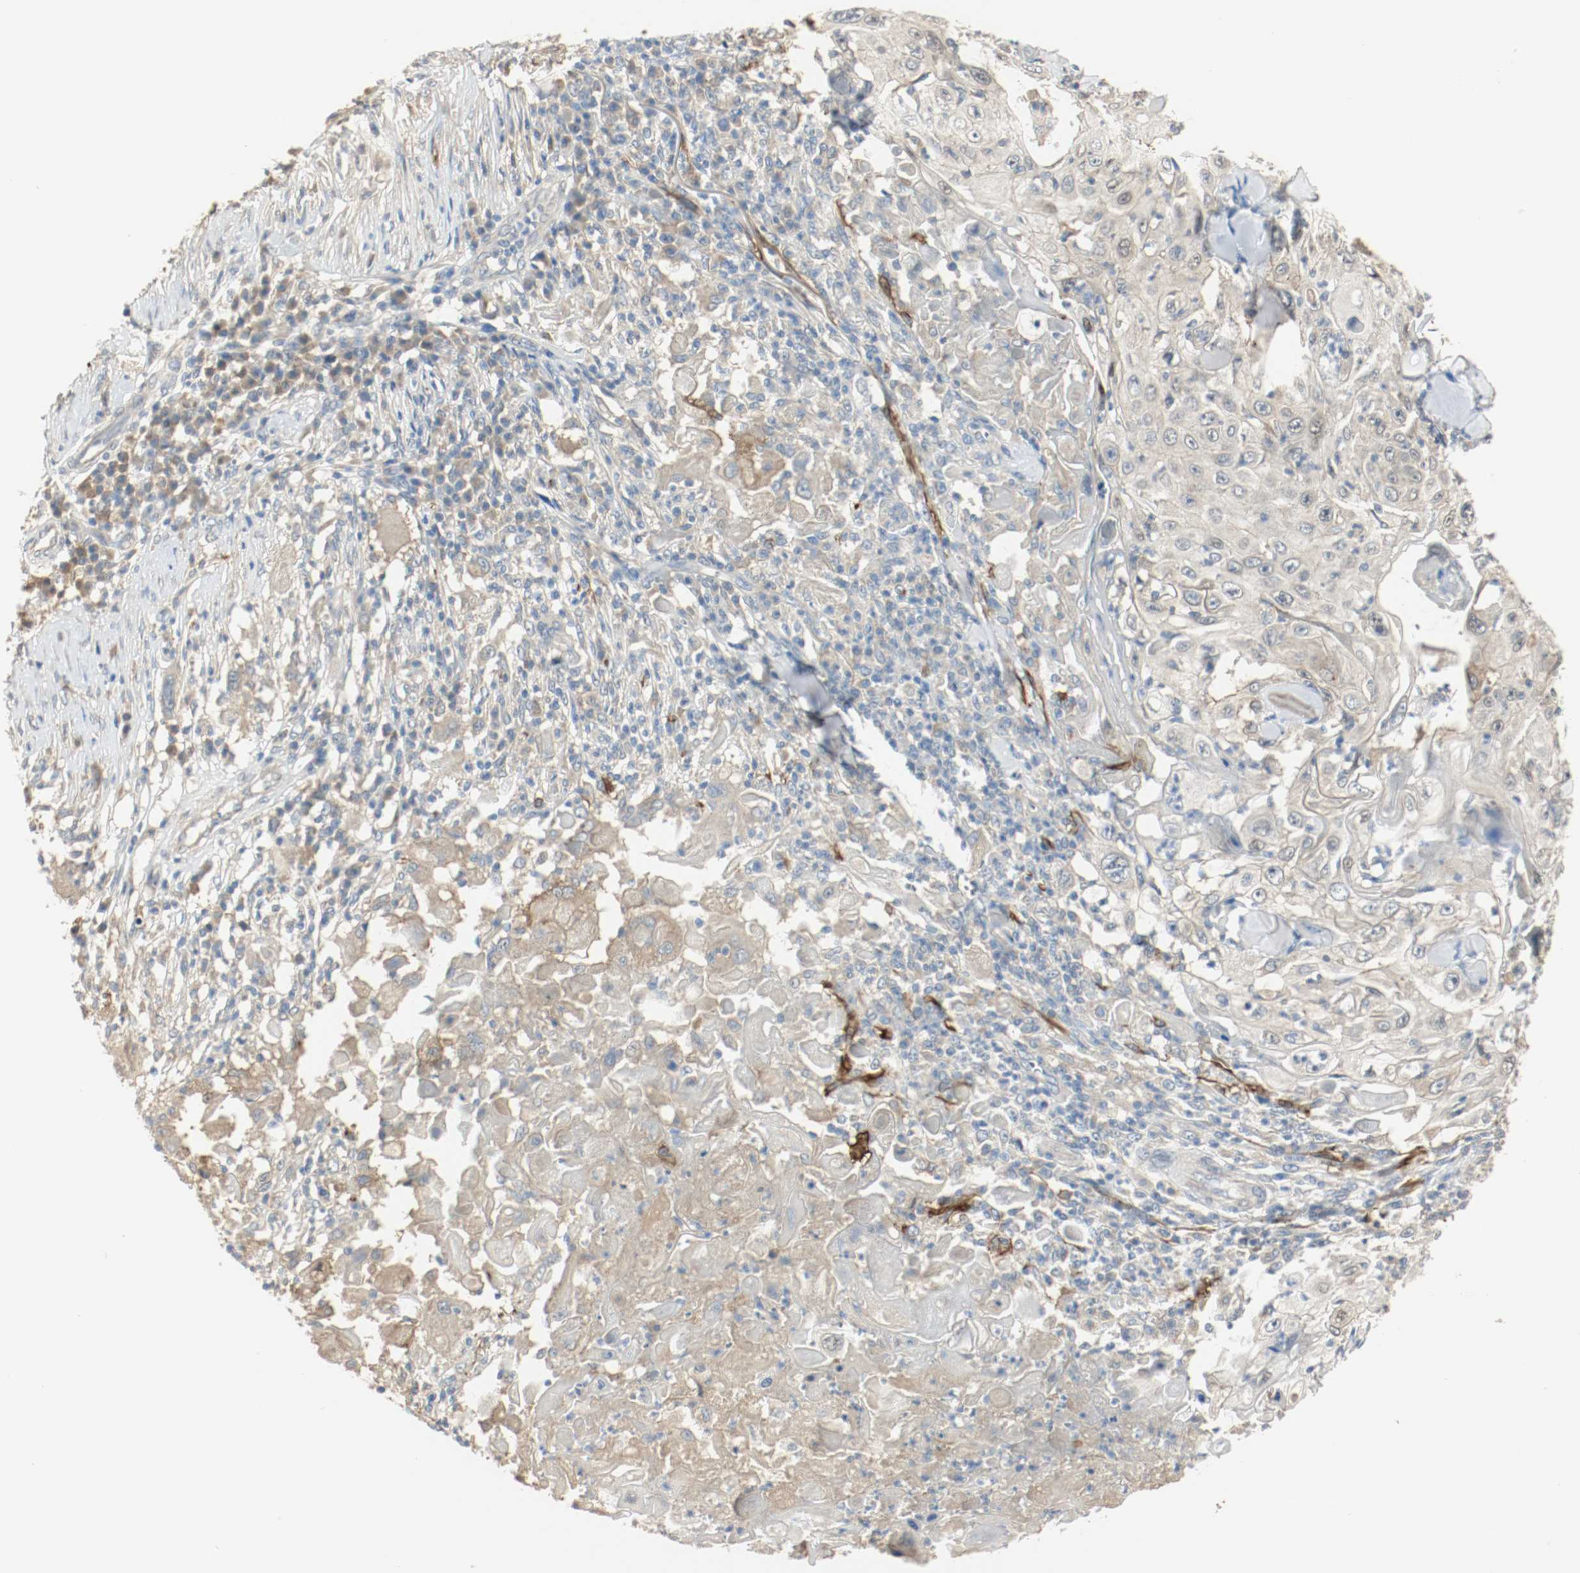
{"staining": {"intensity": "weak", "quantity": "25%-75%", "location": "cytoplasmic/membranous"}, "tissue": "skin cancer", "cell_type": "Tumor cells", "image_type": "cancer", "snomed": [{"axis": "morphology", "description": "Squamous cell carcinoma, NOS"}, {"axis": "topography", "description": "Skin"}], "caption": "Weak cytoplasmic/membranous positivity is identified in approximately 25%-75% of tumor cells in squamous cell carcinoma (skin).", "gene": "MELTF", "patient": {"sex": "male", "age": 86}}